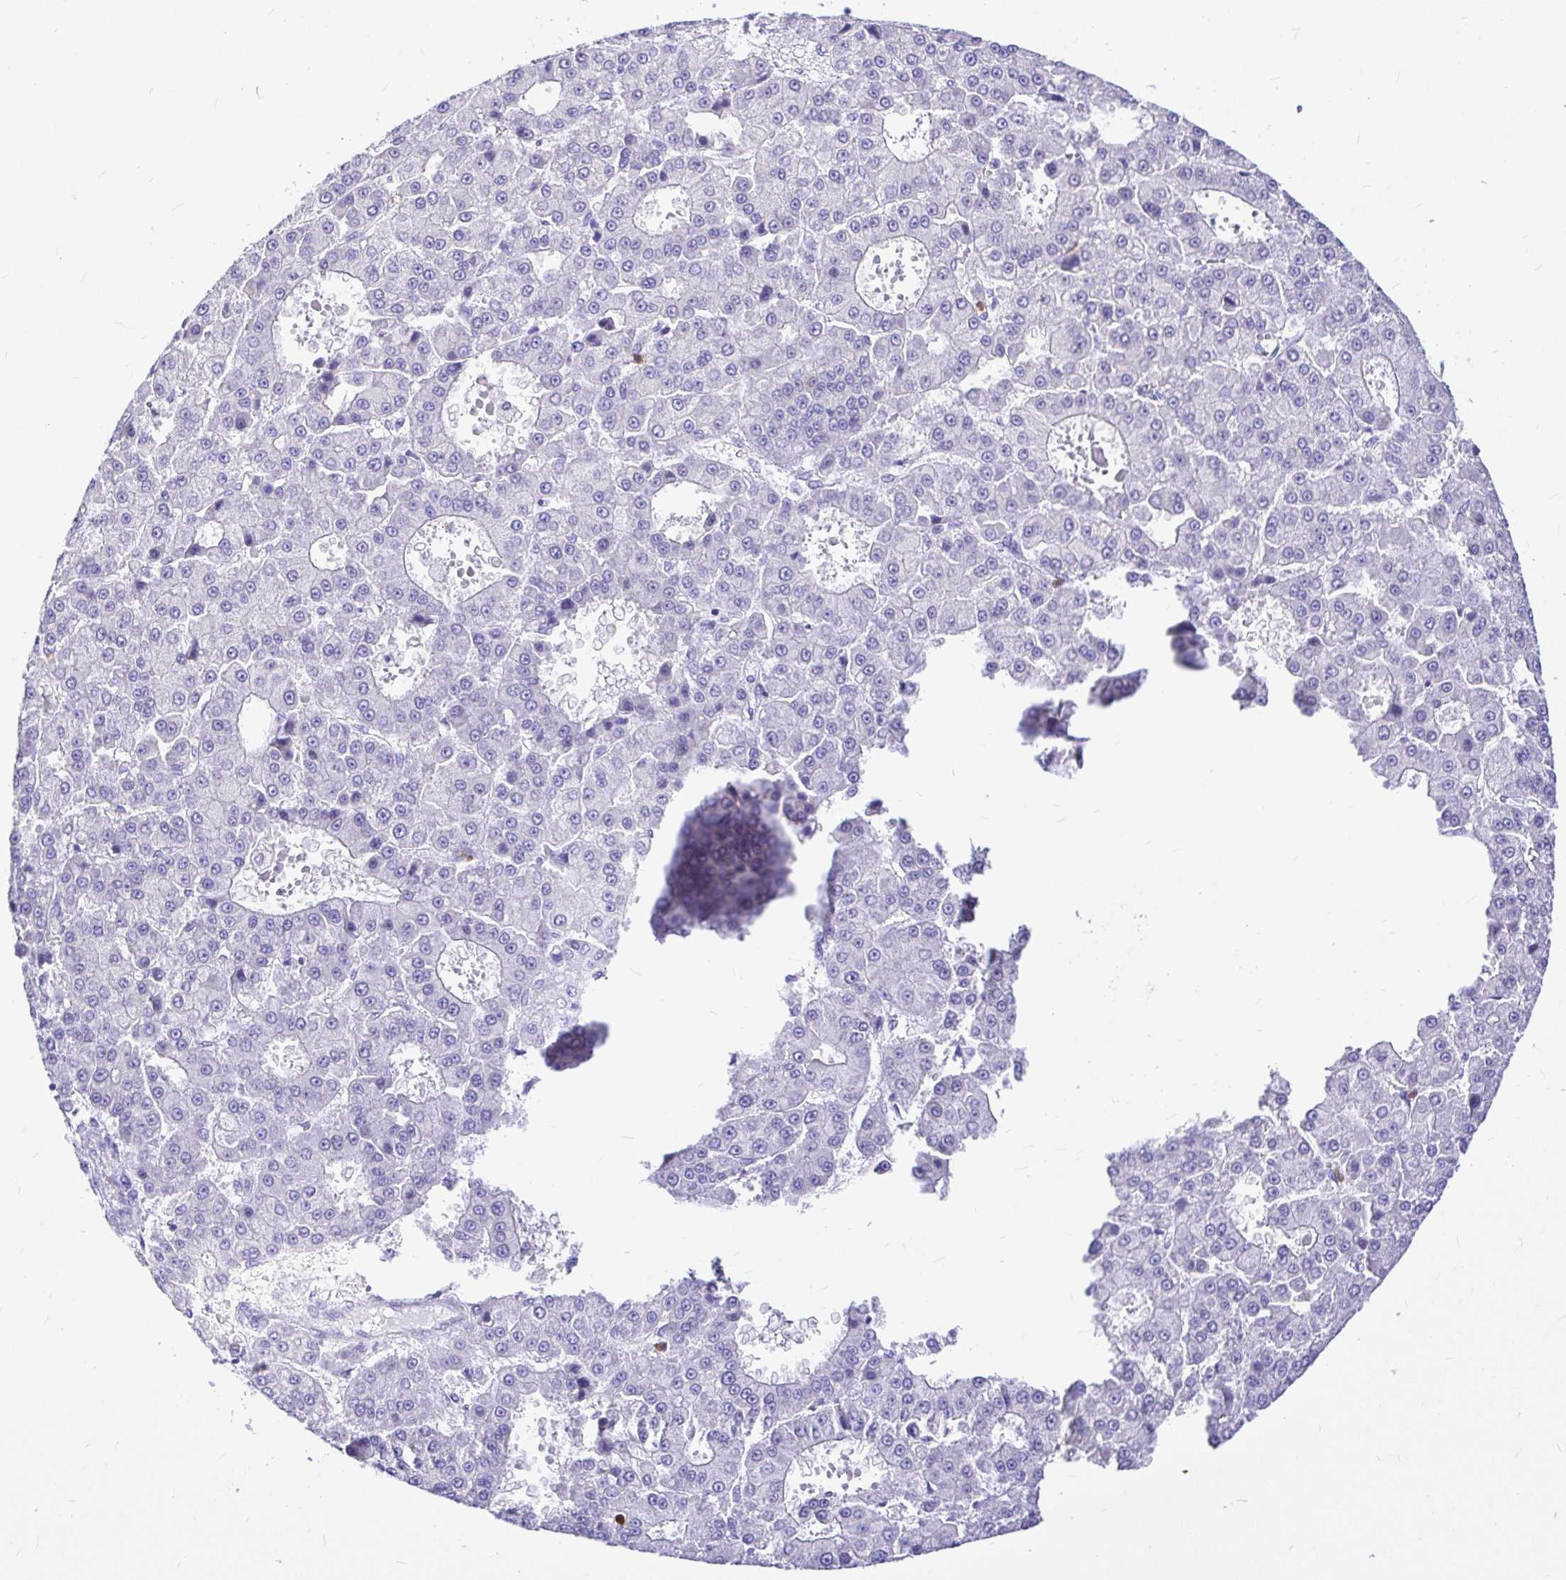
{"staining": {"intensity": "negative", "quantity": "none", "location": "none"}, "tissue": "liver cancer", "cell_type": "Tumor cells", "image_type": "cancer", "snomed": [{"axis": "morphology", "description": "Carcinoma, Hepatocellular, NOS"}, {"axis": "topography", "description": "Liver"}], "caption": "Immunohistochemistry (IHC) photomicrograph of human liver cancer (hepatocellular carcinoma) stained for a protein (brown), which displays no expression in tumor cells. (DAB immunohistochemistry (IHC) visualized using brightfield microscopy, high magnification).", "gene": "CLEC1B", "patient": {"sex": "male", "age": 70}}